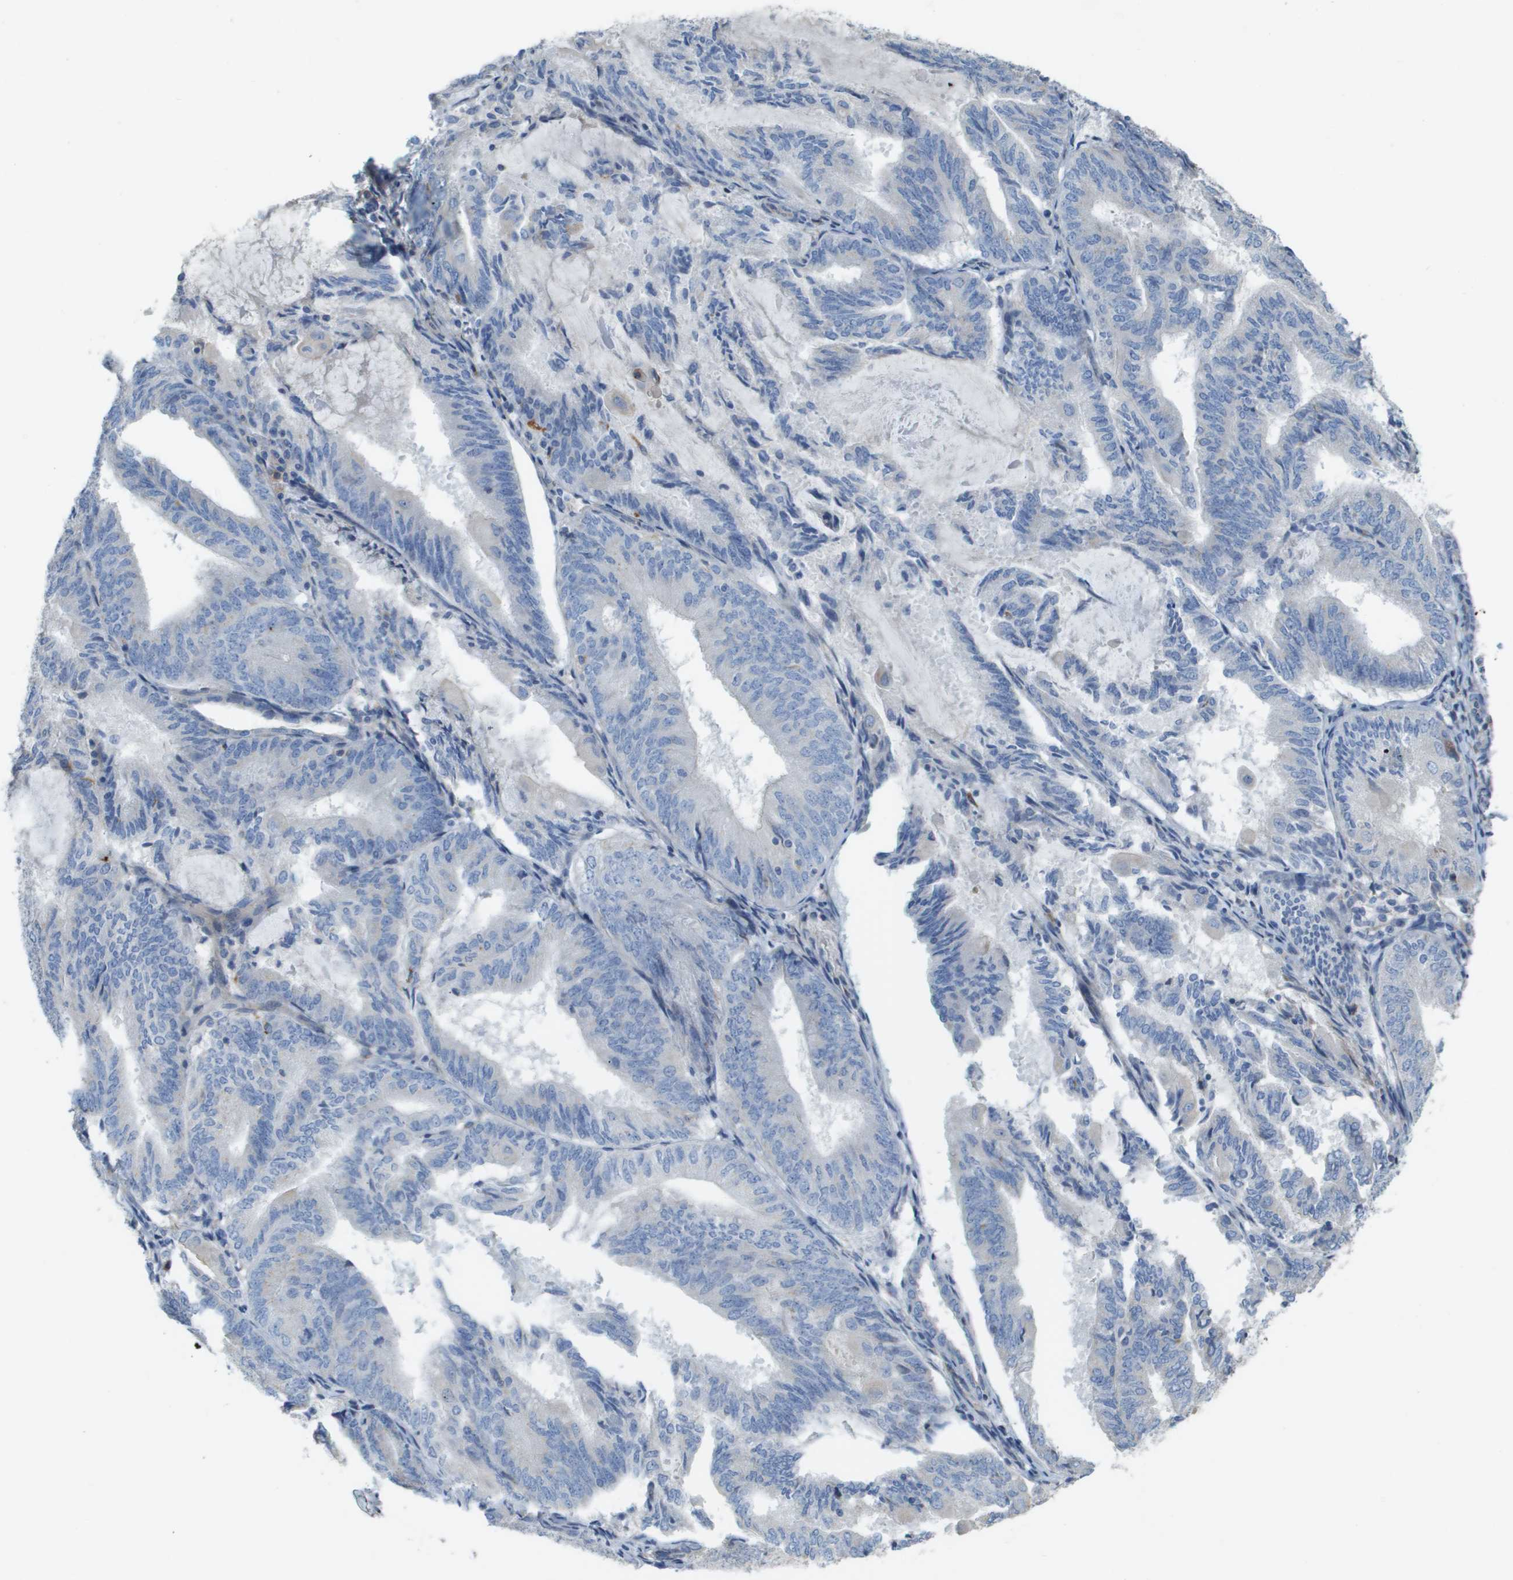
{"staining": {"intensity": "negative", "quantity": "none", "location": "none"}, "tissue": "endometrial cancer", "cell_type": "Tumor cells", "image_type": "cancer", "snomed": [{"axis": "morphology", "description": "Adenocarcinoma, NOS"}, {"axis": "topography", "description": "Endometrium"}], "caption": "Protein analysis of endometrial adenocarcinoma demonstrates no significant expression in tumor cells.", "gene": "CASP10", "patient": {"sex": "female", "age": 81}}